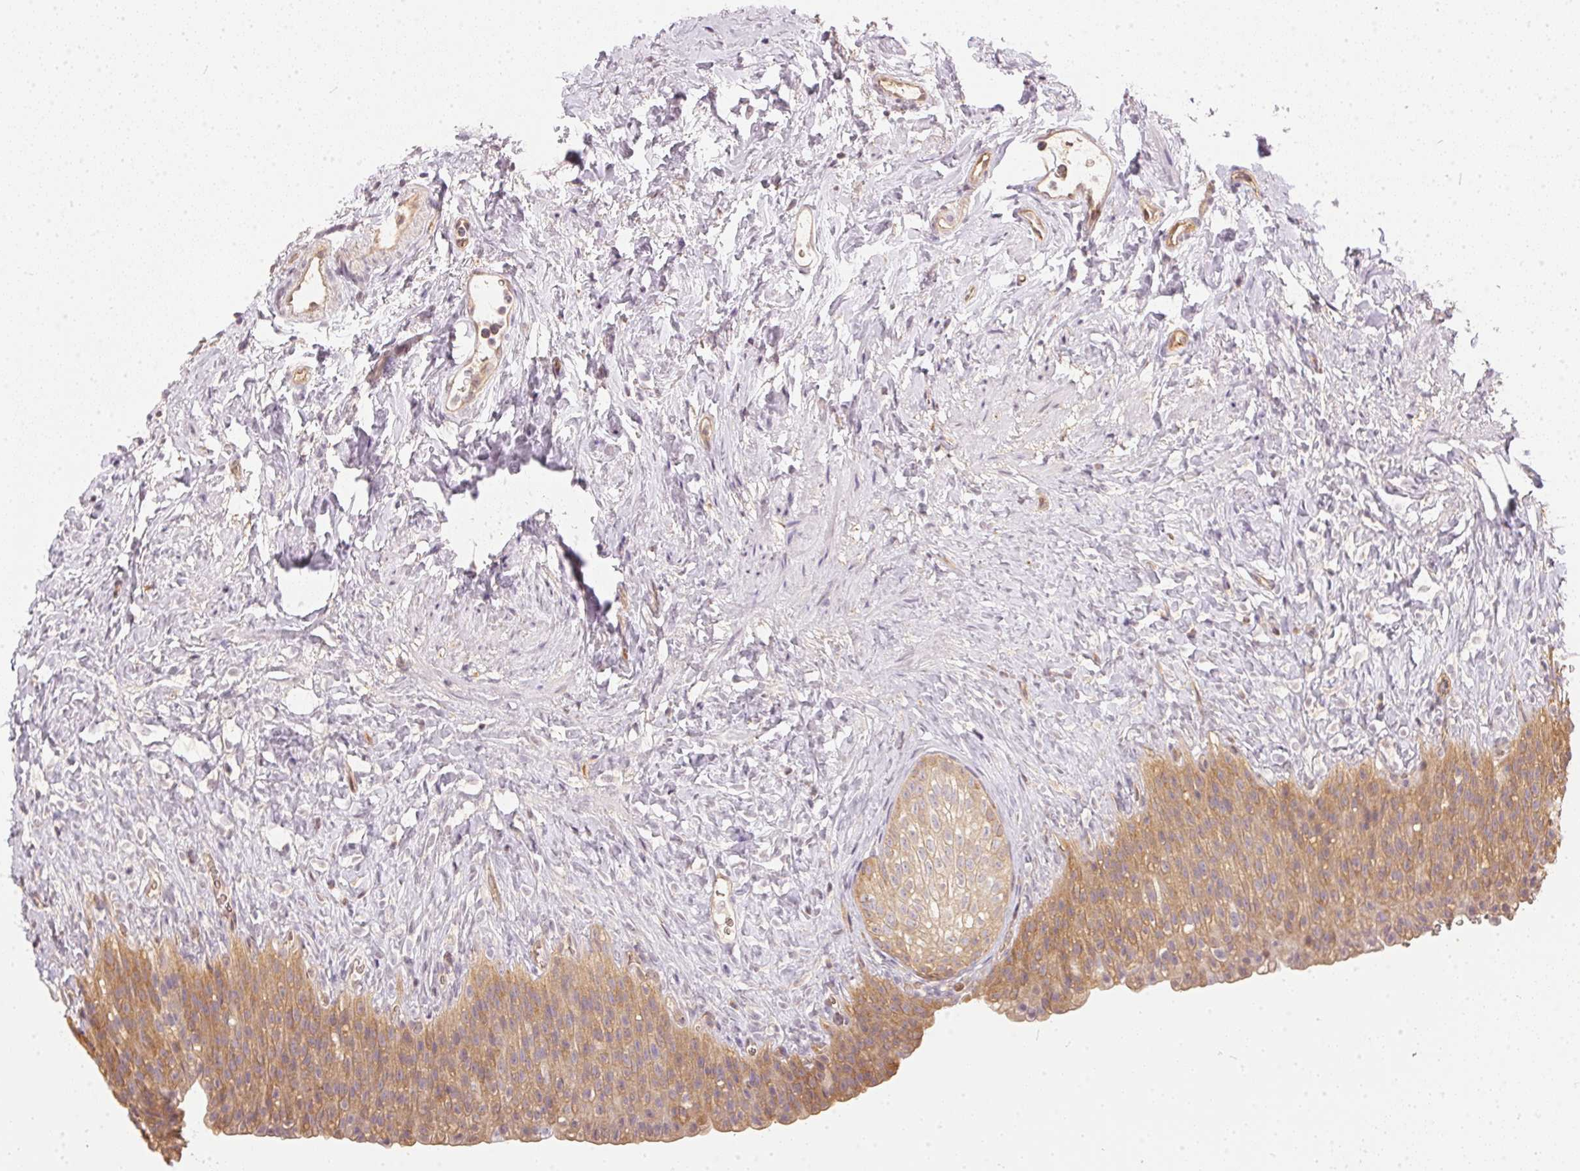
{"staining": {"intensity": "moderate", "quantity": "25%-75%", "location": "cytoplasmic/membranous"}, "tissue": "urinary bladder", "cell_type": "Urothelial cells", "image_type": "normal", "snomed": [{"axis": "morphology", "description": "Normal tissue, NOS"}, {"axis": "topography", "description": "Urinary bladder"}, {"axis": "topography", "description": "Prostate"}], "caption": "High-magnification brightfield microscopy of unremarkable urinary bladder stained with DAB (3,3'-diaminobenzidine) (brown) and counterstained with hematoxylin (blue). urothelial cells exhibit moderate cytoplasmic/membranous expression is present in about25%-75% of cells.", "gene": "BLMH", "patient": {"sex": "male", "age": 76}}